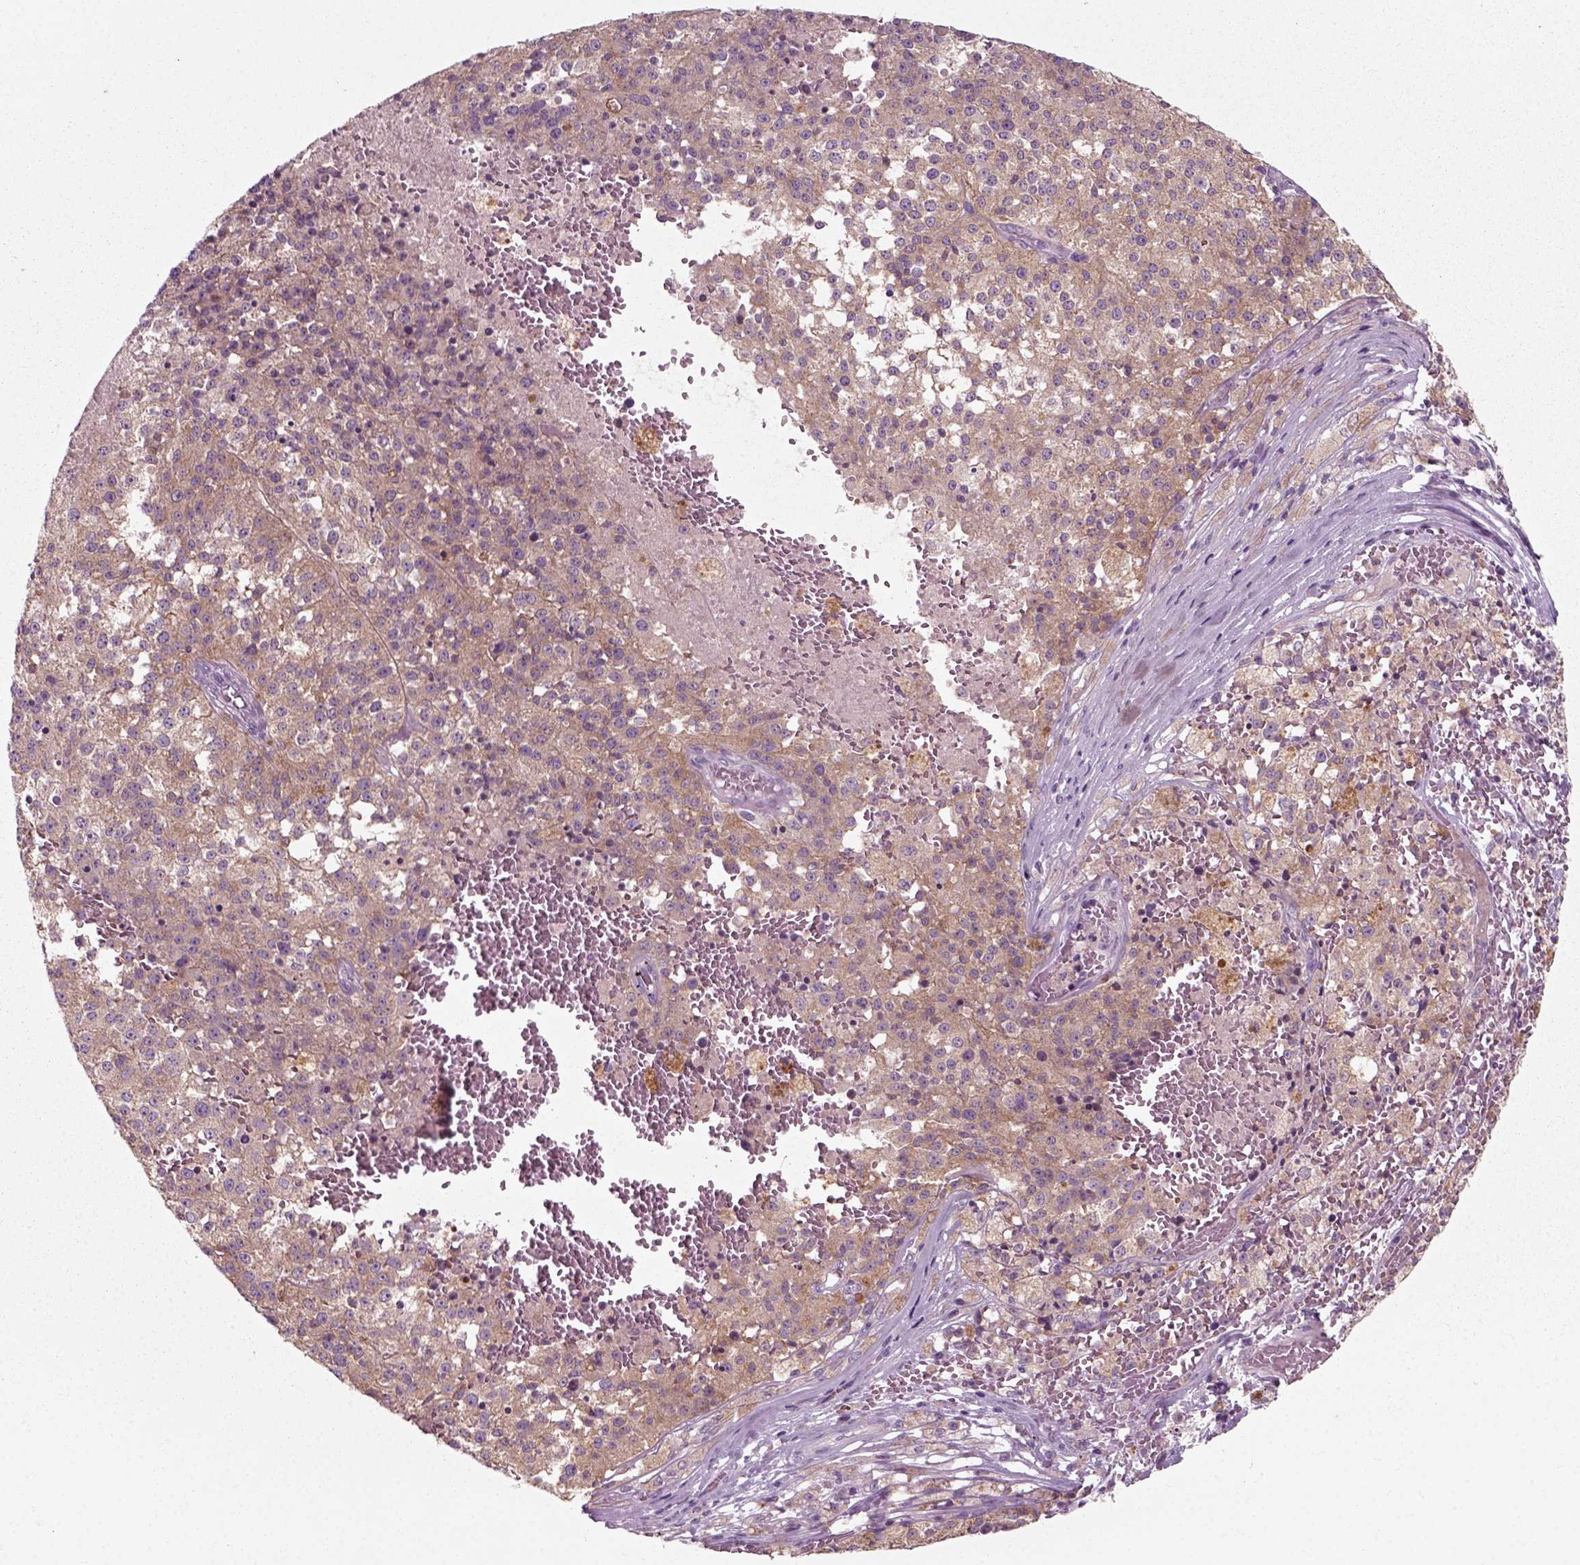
{"staining": {"intensity": "moderate", "quantity": "25%-75%", "location": "cytoplasmic/membranous"}, "tissue": "melanoma", "cell_type": "Tumor cells", "image_type": "cancer", "snomed": [{"axis": "morphology", "description": "Malignant melanoma, Metastatic site"}, {"axis": "topography", "description": "Lymph node"}], "caption": "Immunohistochemical staining of human malignant melanoma (metastatic site) displays medium levels of moderate cytoplasmic/membranous protein positivity in approximately 25%-75% of tumor cells. Immunohistochemistry stains the protein in brown and the nuclei are stained blue.", "gene": "RND2", "patient": {"sex": "female", "age": 64}}